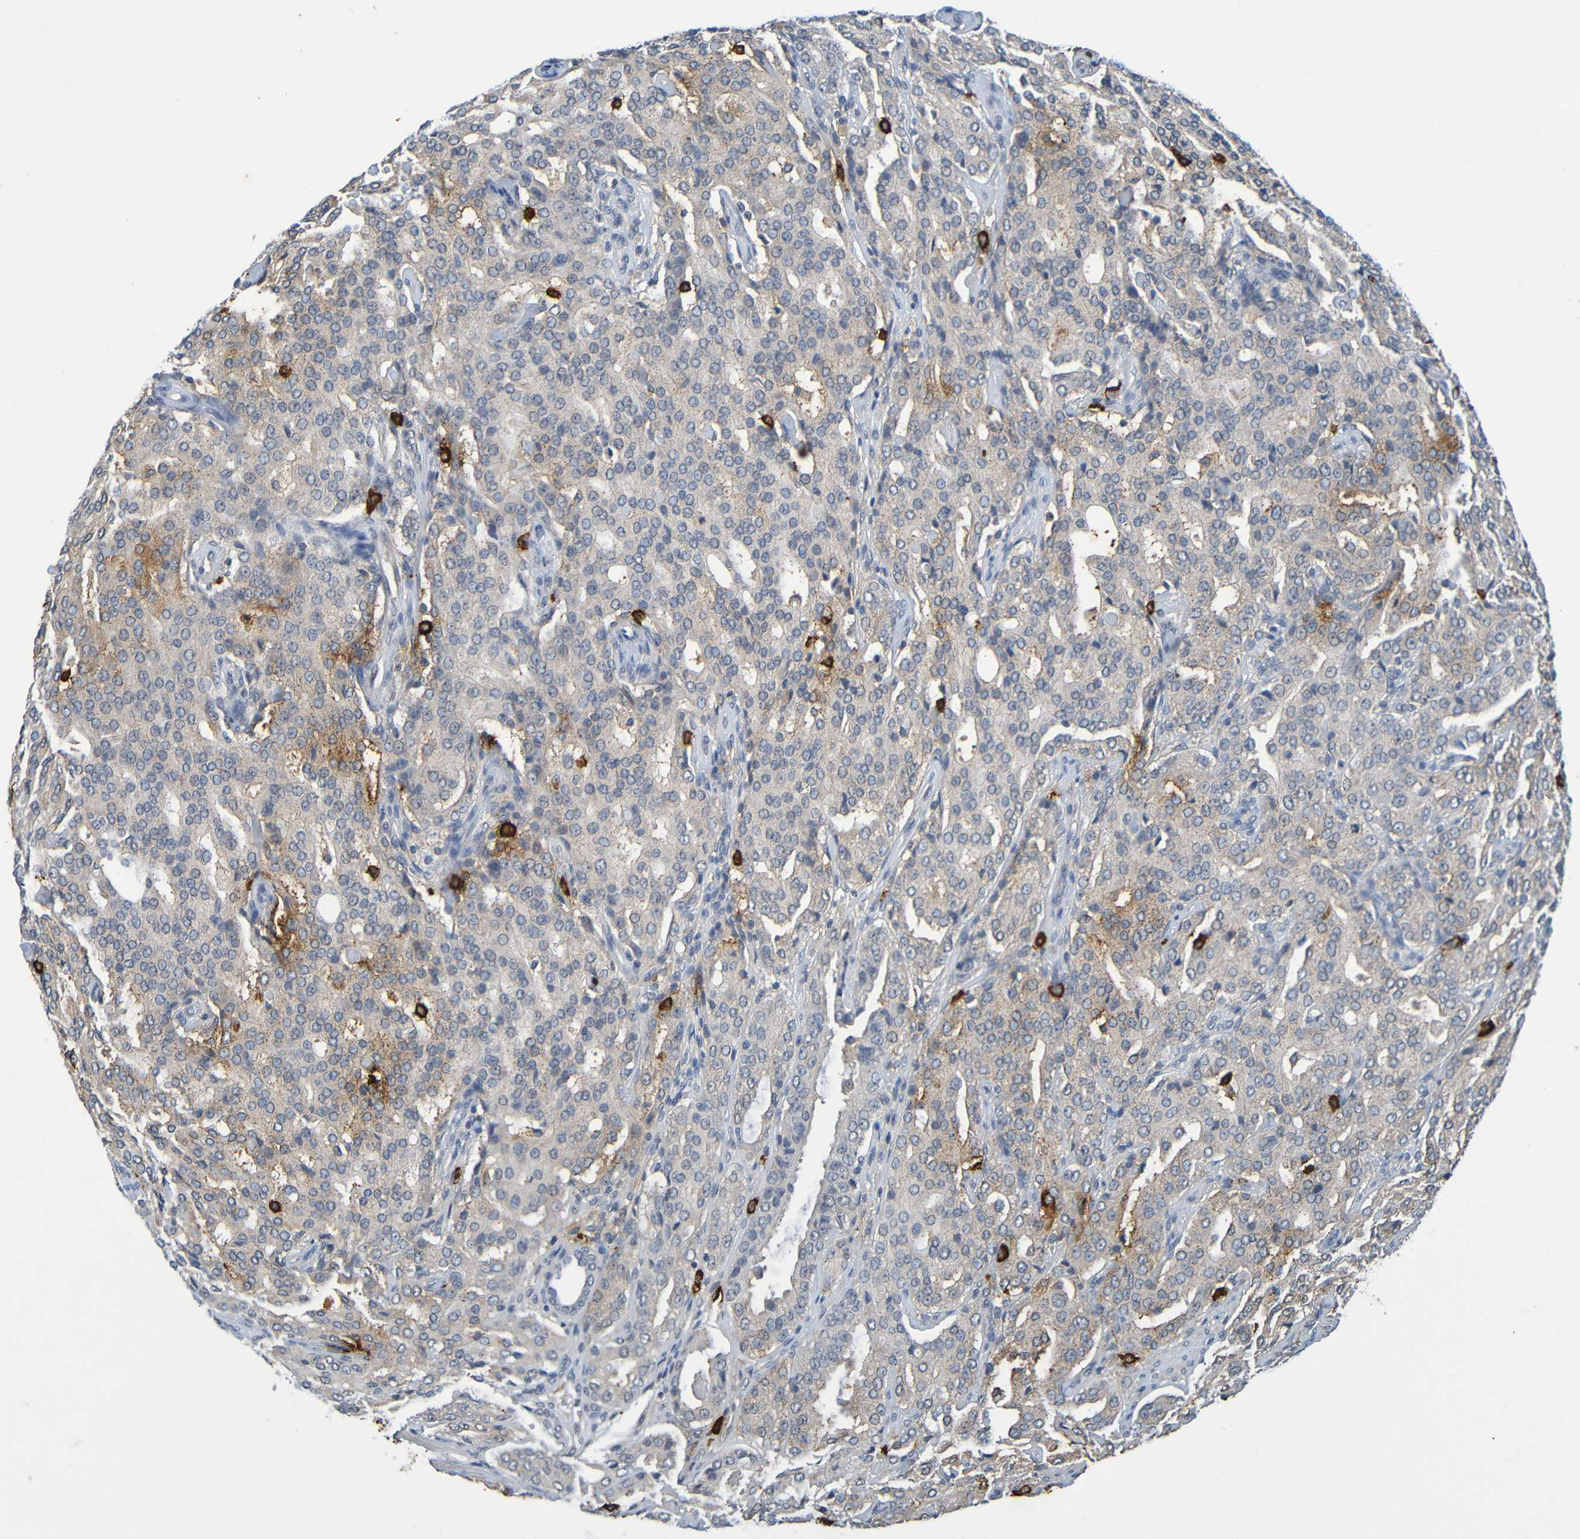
{"staining": {"intensity": "moderate", "quantity": "25%-75%", "location": "cytoplasmic/membranous"}, "tissue": "prostate cancer", "cell_type": "Tumor cells", "image_type": "cancer", "snomed": [{"axis": "morphology", "description": "Adenocarcinoma, High grade"}, {"axis": "topography", "description": "Prostate"}], "caption": "Moderate cytoplasmic/membranous expression for a protein is seen in approximately 25%-75% of tumor cells of prostate high-grade adenocarcinoma using IHC.", "gene": "C3AR1", "patient": {"sex": "male", "age": 72}}